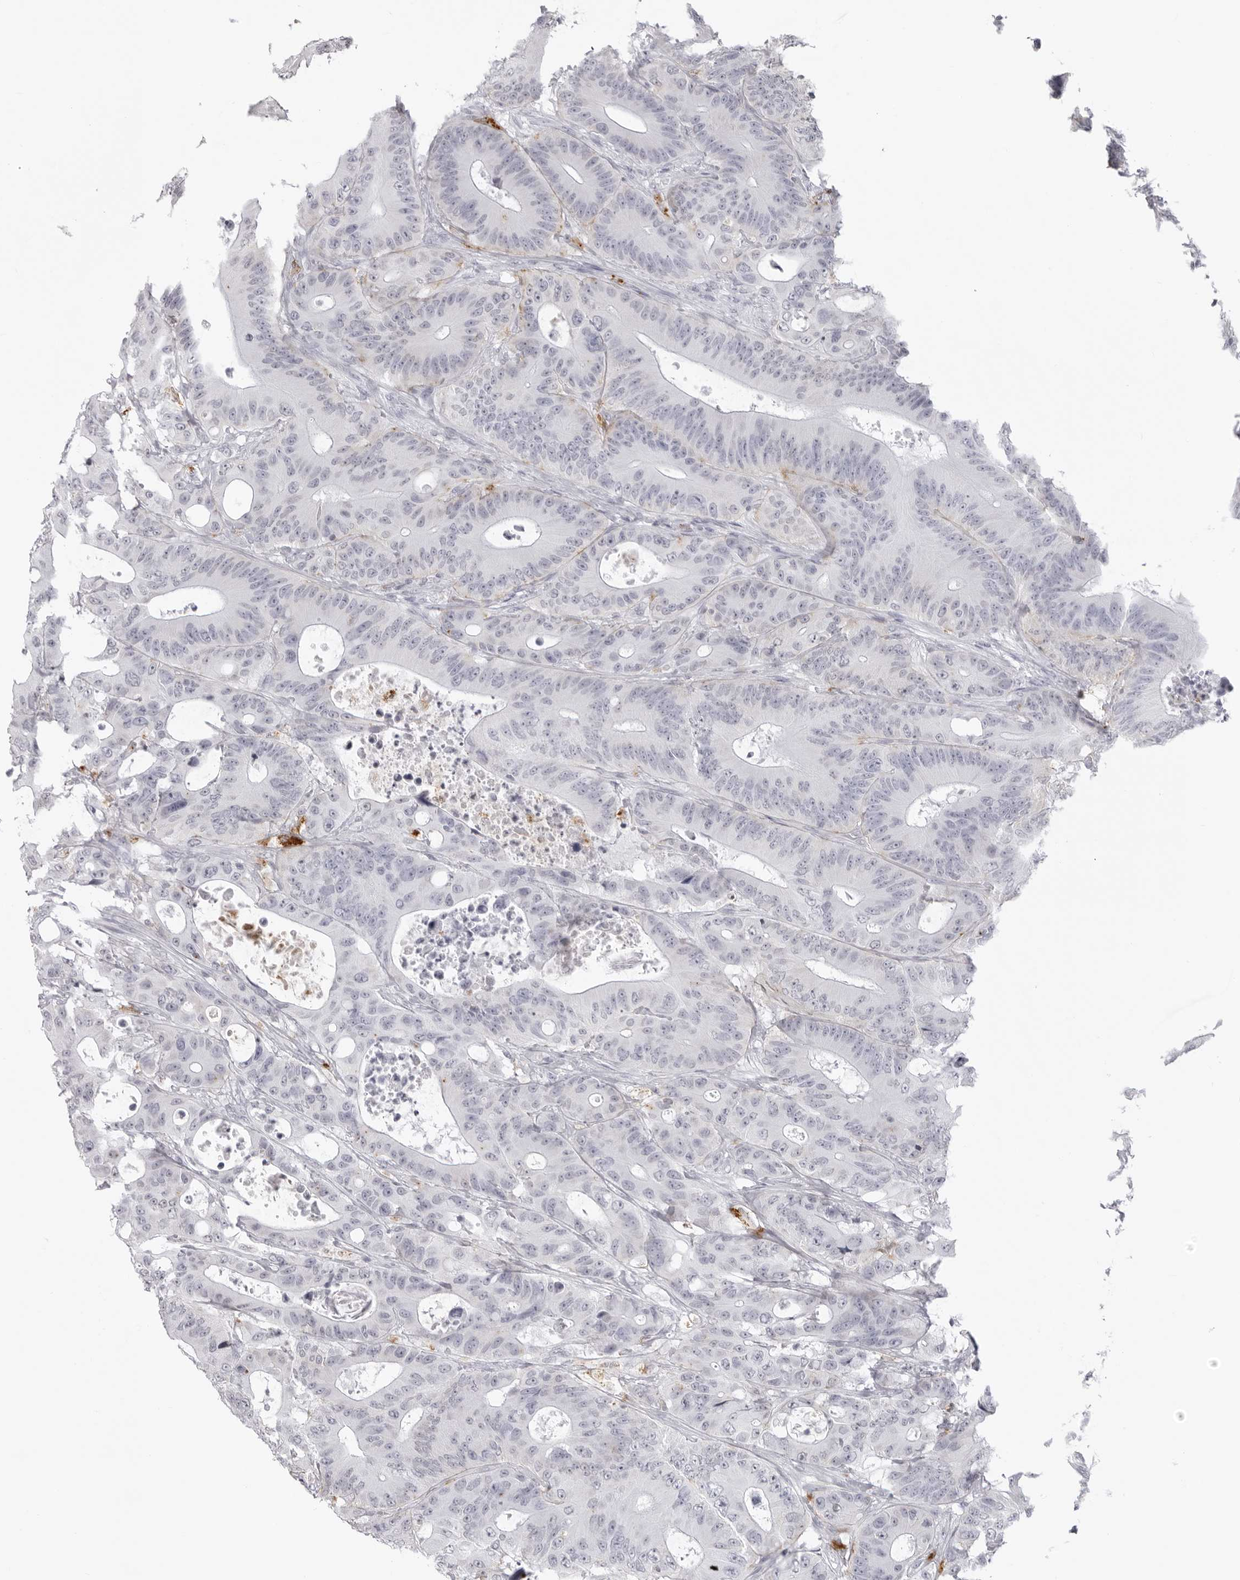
{"staining": {"intensity": "negative", "quantity": "none", "location": "none"}, "tissue": "colorectal cancer", "cell_type": "Tumor cells", "image_type": "cancer", "snomed": [{"axis": "morphology", "description": "Adenocarcinoma, NOS"}, {"axis": "topography", "description": "Colon"}], "caption": "Tumor cells show no significant protein positivity in colorectal cancer (adenocarcinoma). The staining is performed using DAB brown chromogen with nuclei counter-stained in using hematoxylin.", "gene": "IL25", "patient": {"sex": "male", "age": 83}}